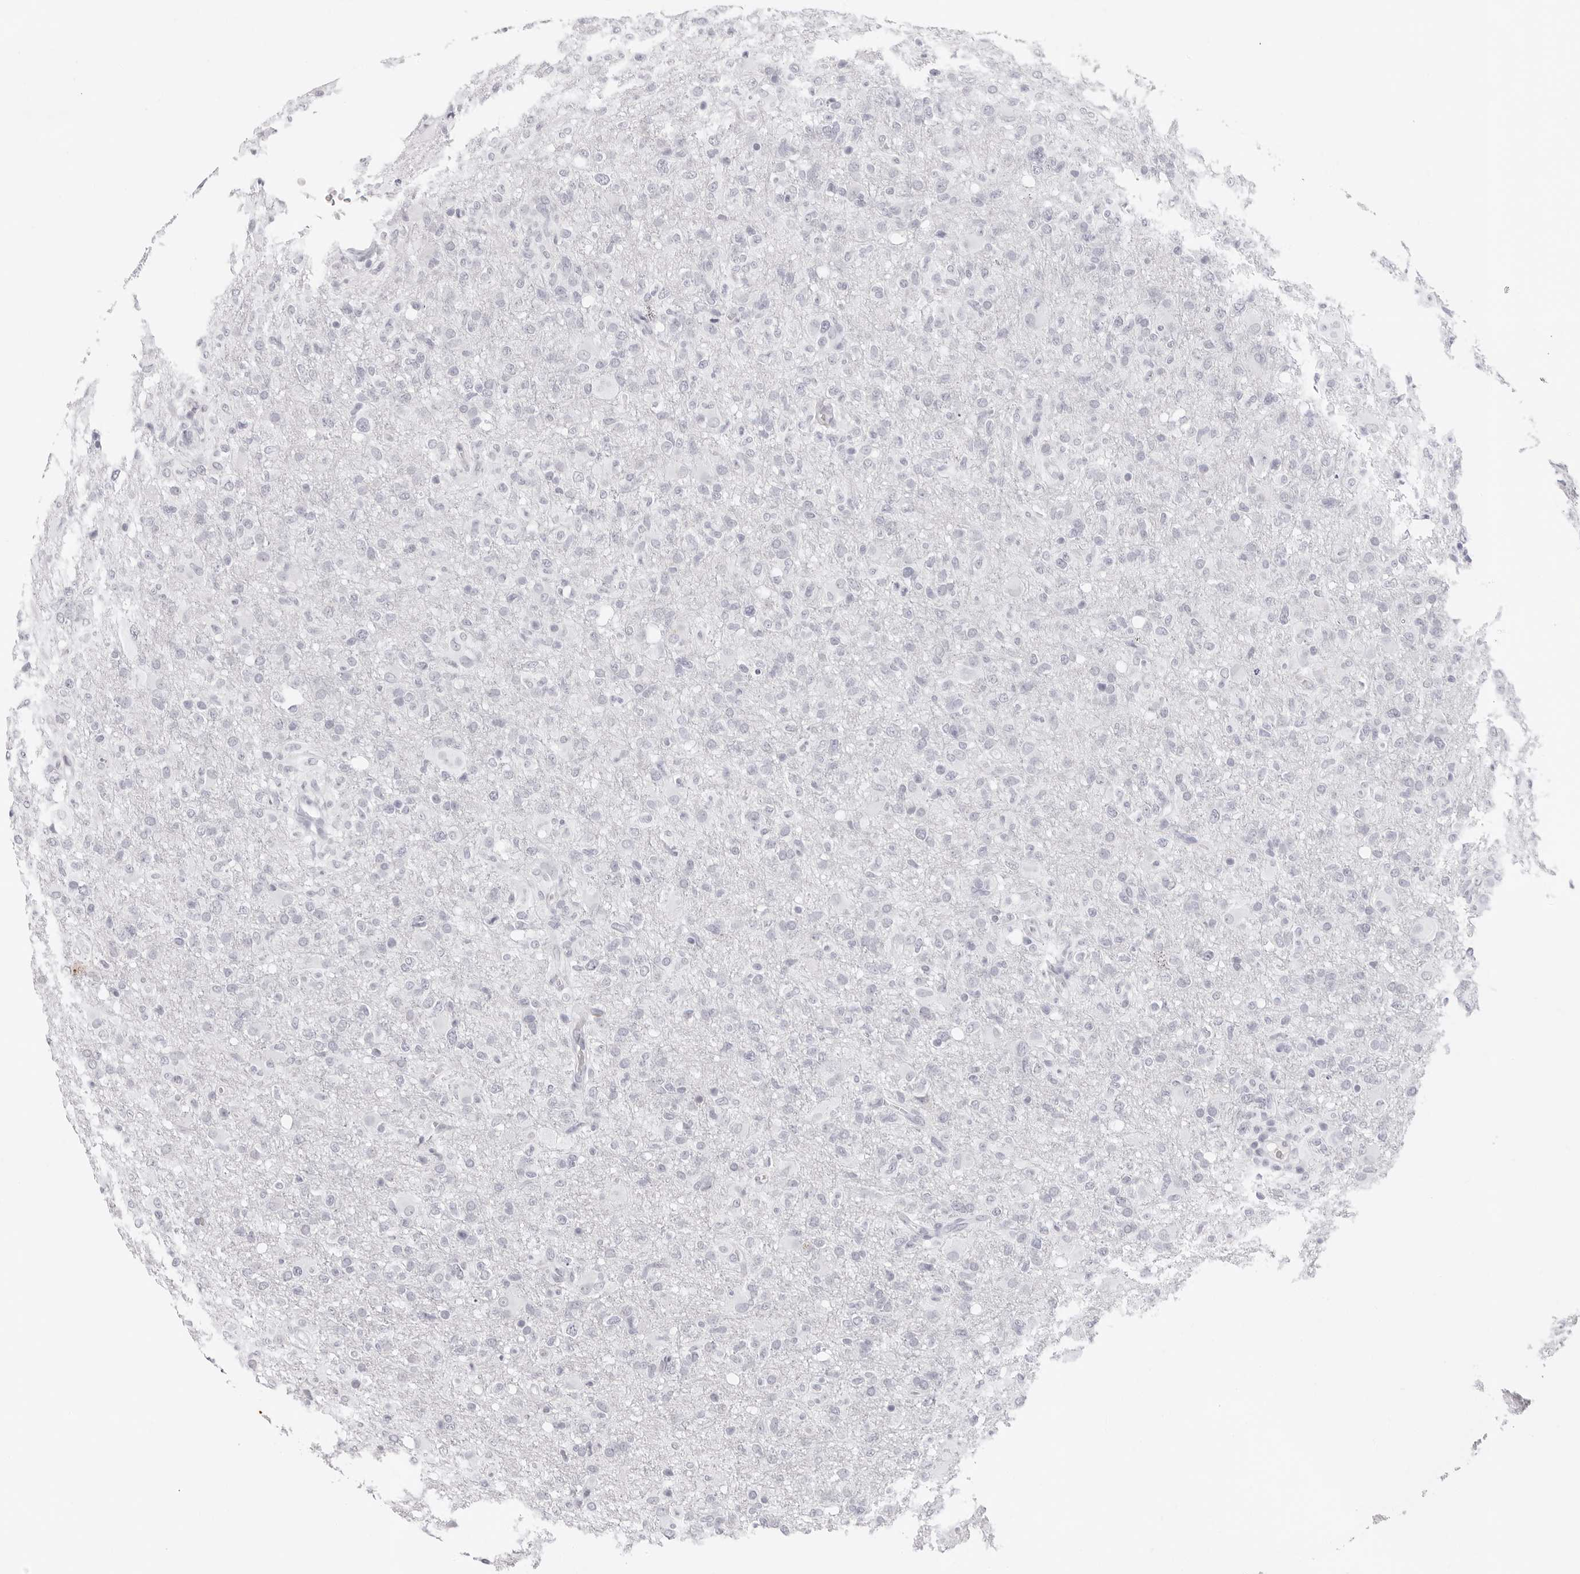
{"staining": {"intensity": "negative", "quantity": "none", "location": "none"}, "tissue": "glioma", "cell_type": "Tumor cells", "image_type": "cancer", "snomed": [{"axis": "morphology", "description": "Glioma, malignant, High grade"}, {"axis": "topography", "description": "Brain"}], "caption": "DAB immunohistochemical staining of human malignant high-grade glioma demonstrates no significant staining in tumor cells.", "gene": "CST5", "patient": {"sex": "female", "age": 57}}